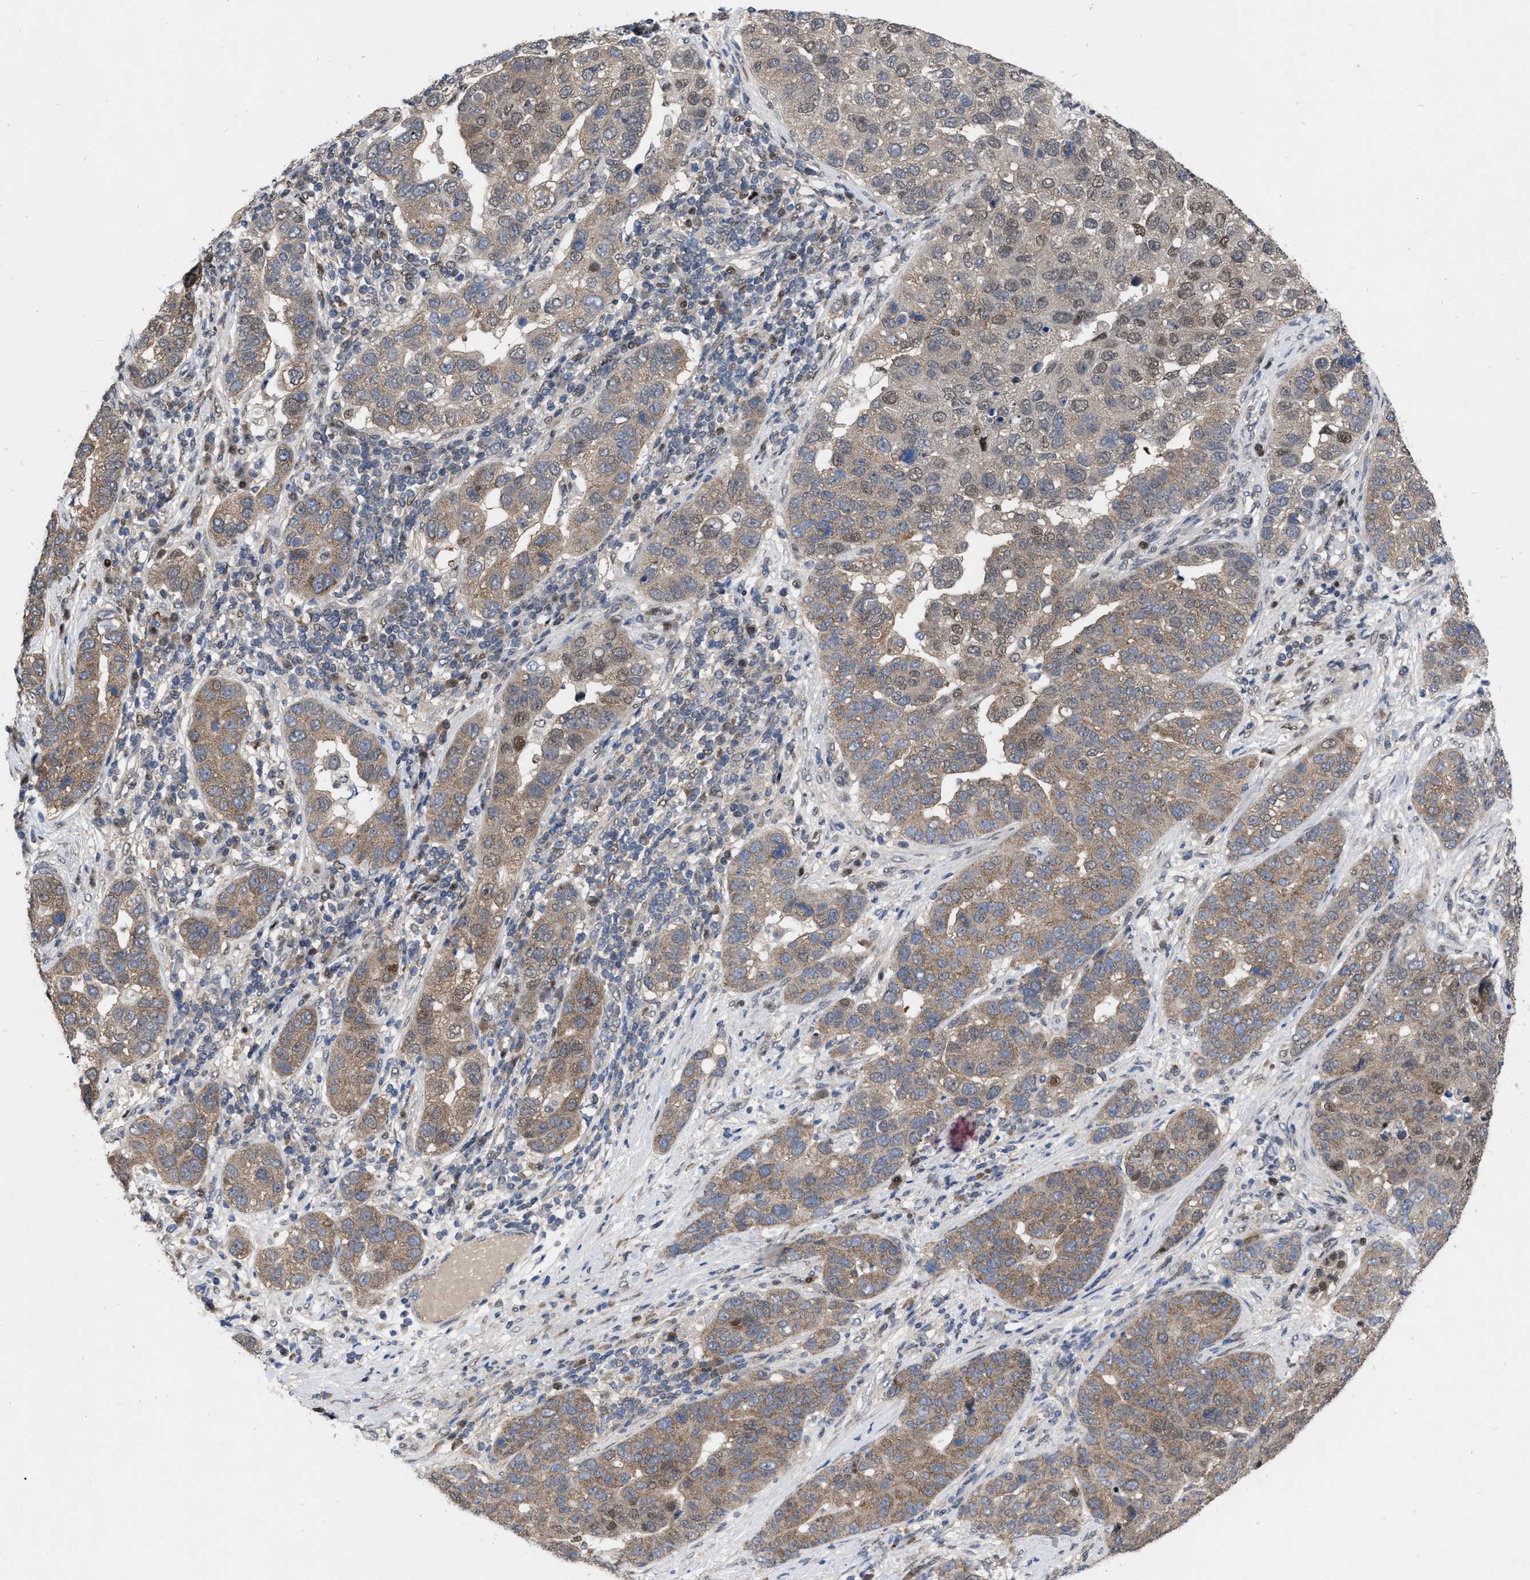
{"staining": {"intensity": "moderate", "quantity": "<25%", "location": "cytoplasmic/membranous,nuclear"}, "tissue": "pancreatic cancer", "cell_type": "Tumor cells", "image_type": "cancer", "snomed": [{"axis": "morphology", "description": "Adenocarcinoma, NOS"}, {"axis": "topography", "description": "Pancreas"}], "caption": "A photomicrograph of pancreatic adenocarcinoma stained for a protein reveals moderate cytoplasmic/membranous and nuclear brown staining in tumor cells.", "gene": "MDM4", "patient": {"sex": "female", "age": 61}}